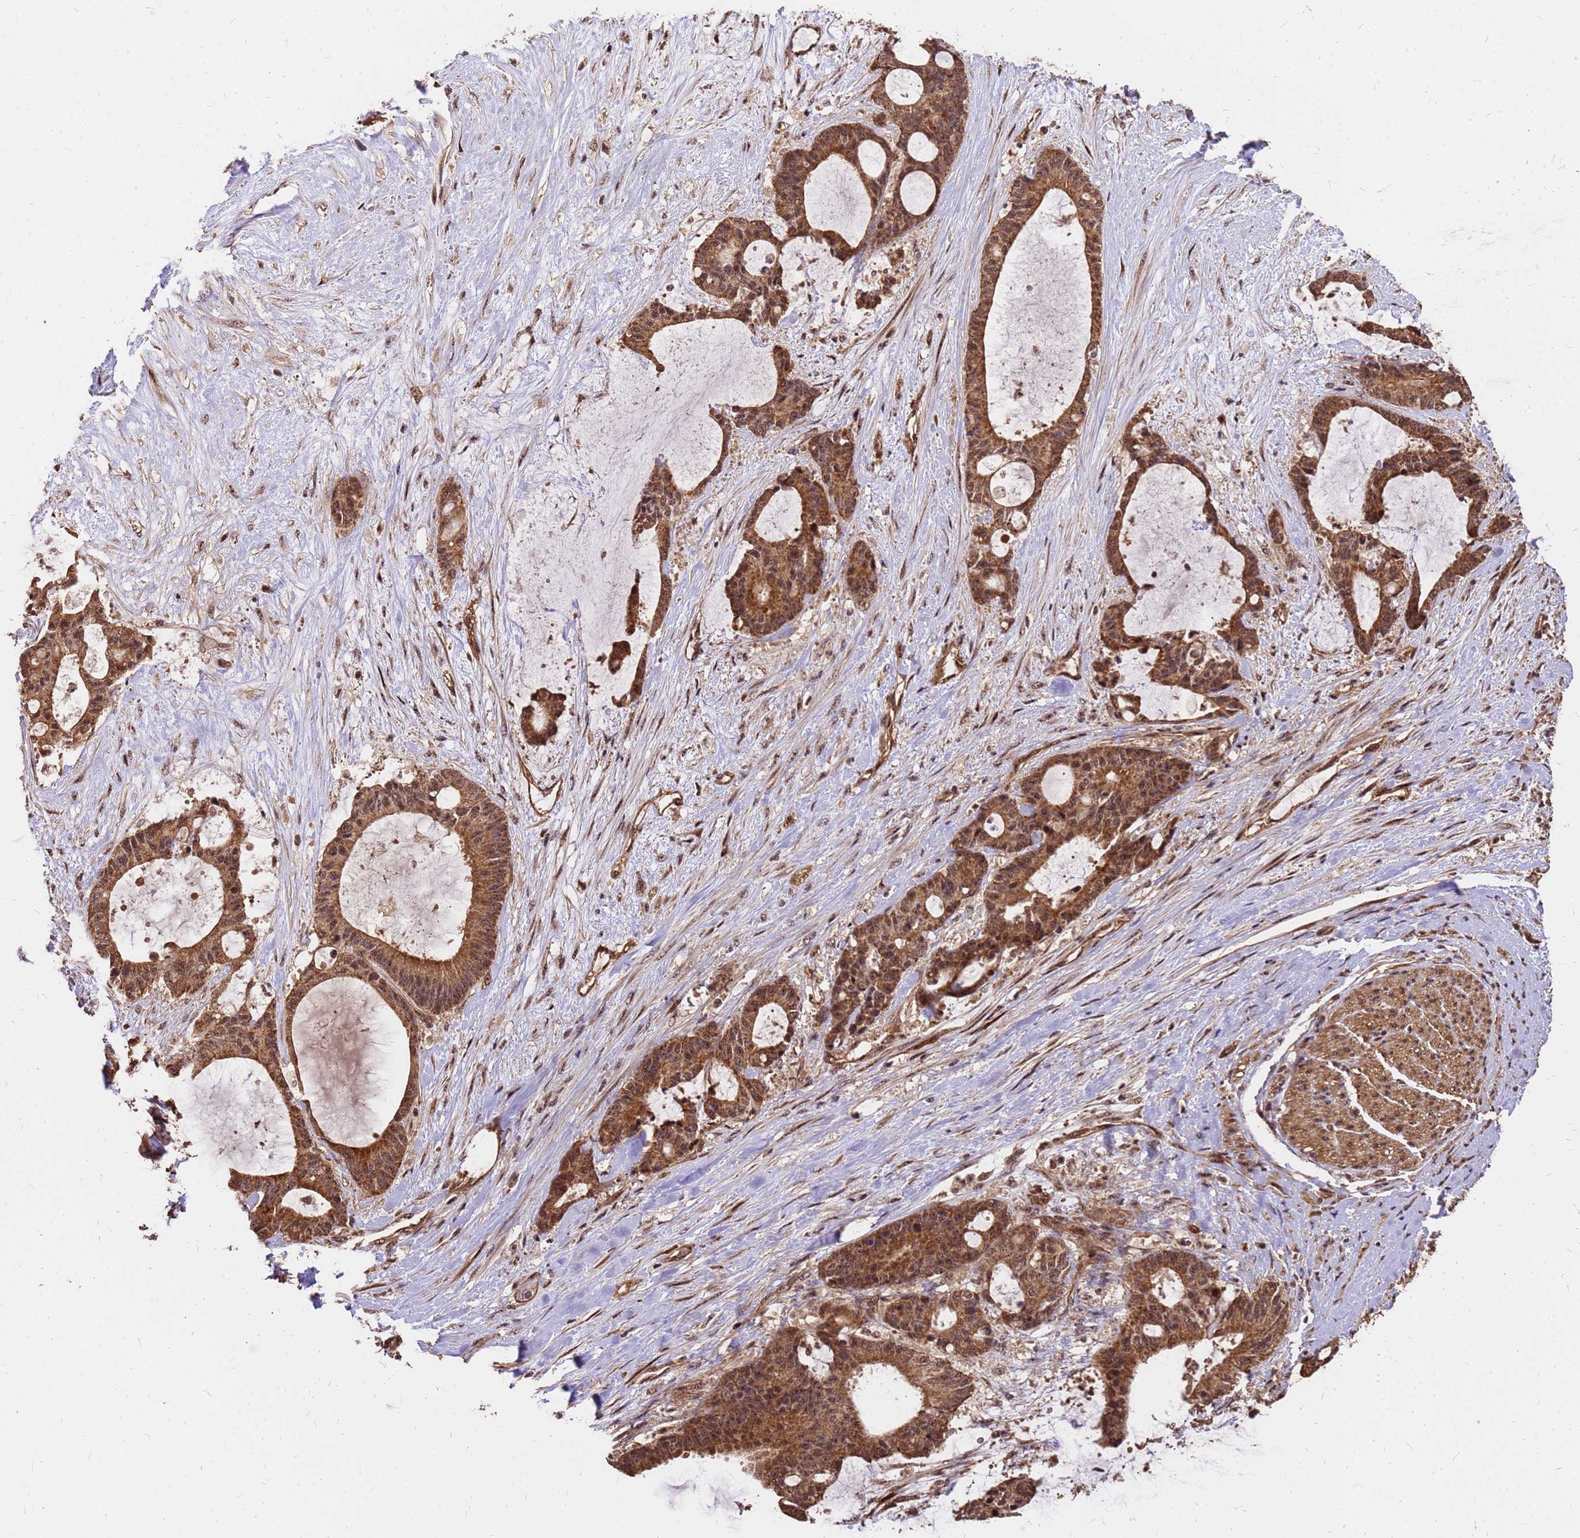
{"staining": {"intensity": "moderate", "quantity": ">75%", "location": "cytoplasmic/membranous,nuclear"}, "tissue": "liver cancer", "cell_type": "Tumor cells", "image_type": "cancer", "snomed": [{"axis": "morphology", "description": "Normal tissue, NOS"}, {"axis": "morphology", "description": "Cholangiocarcinoma"}, {"axis": "topography", "description": "Liver"}, {"axis": "topography", "description": "Peripheral nerve tissue"}], "caption": "Immunohistochemical staining of human liver cholangiocarcinoma reveals medium levels of moderate cytoplasmic/membranous and nuclear expression in about >75% of tumor cells. The staining was performed using DAB (3,3'-diaminobenzidine), with brown indicating positive protein expression. Nuclei are stained blue with hematoxylin.", "gene": "GPATCH8", "patient": {"sex": "female", "age": 73}}